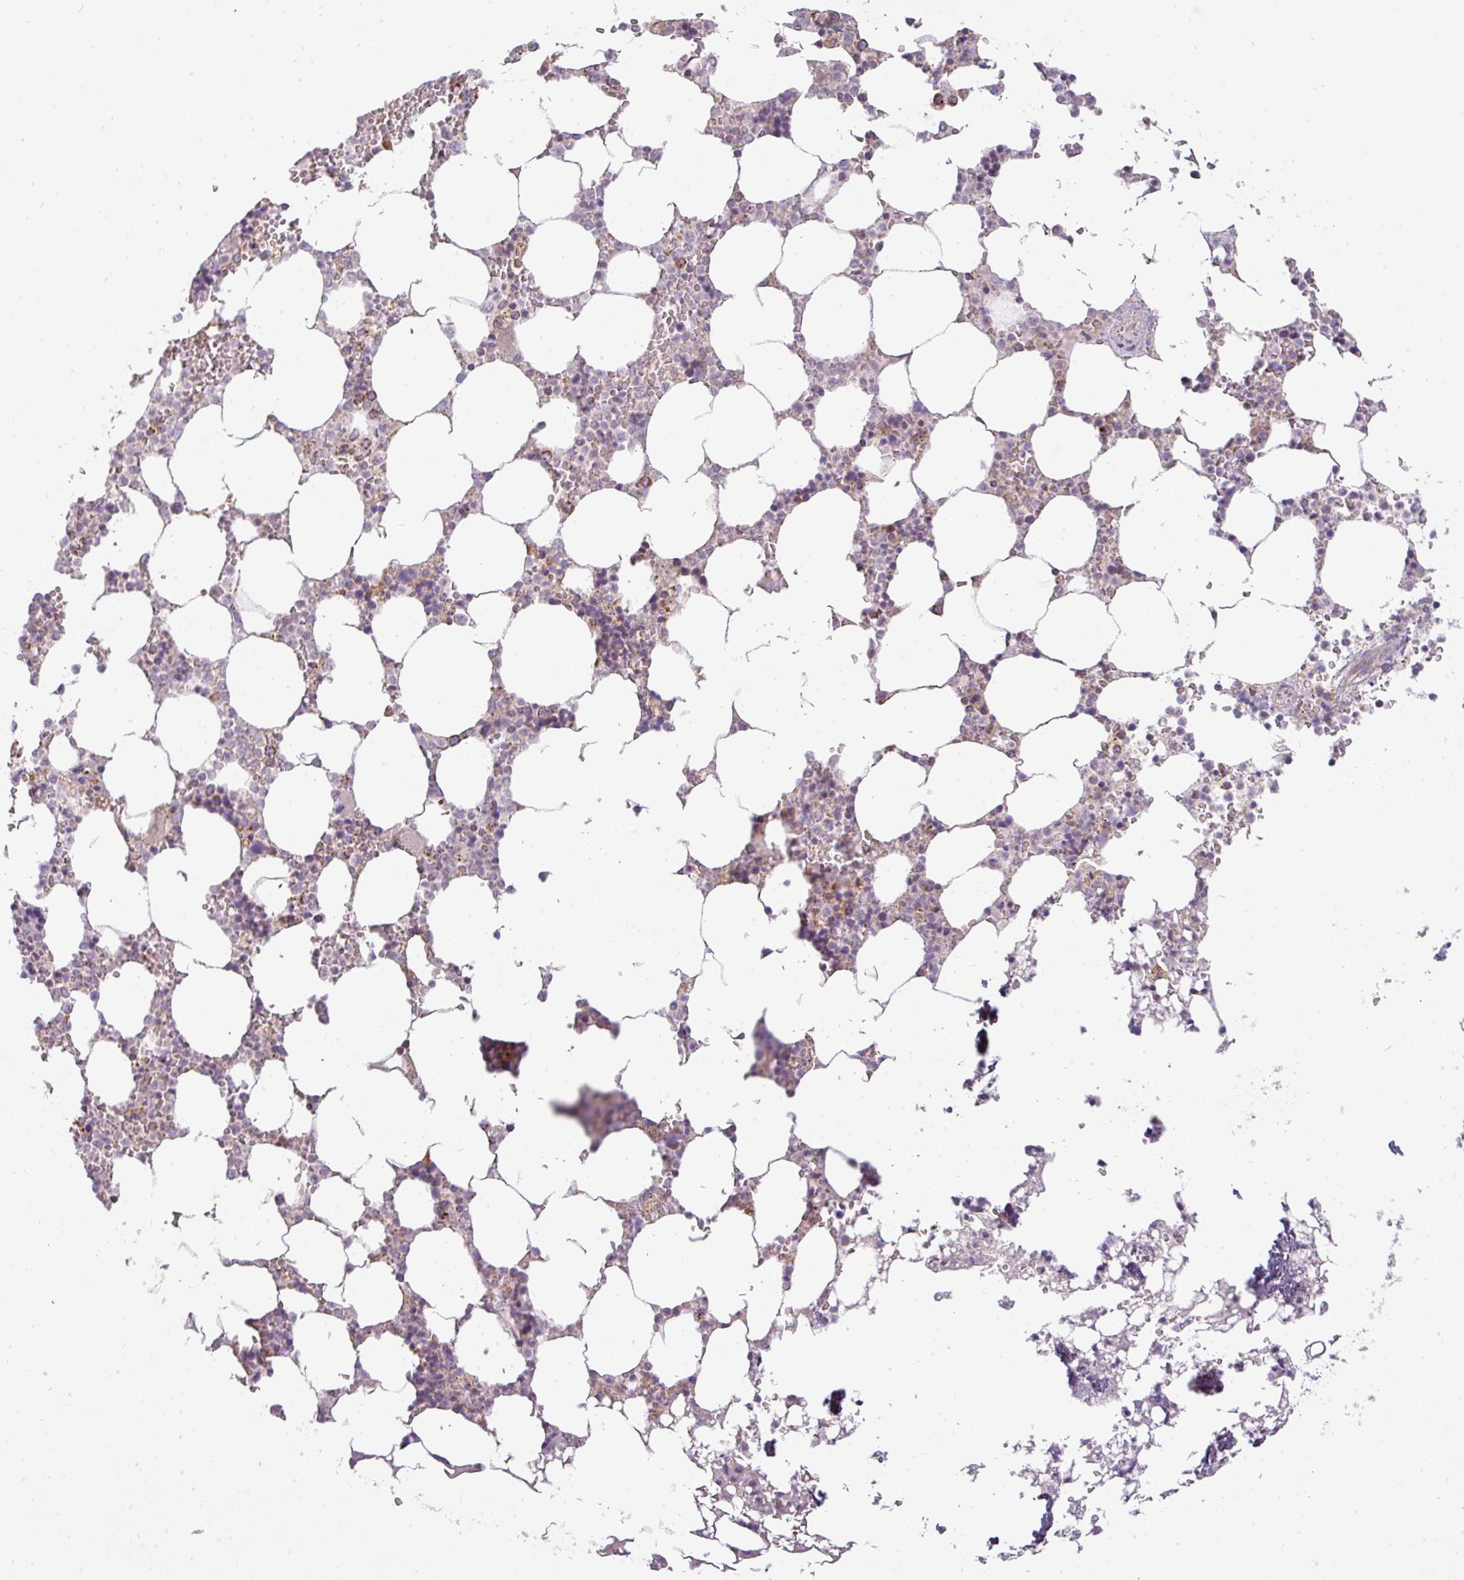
{"staining": {"intensity": "moderate", "quantity": "<25%", "location": "cytoplasmic/membranous"}, "tissue": "bone marrow", "cell_type": "Hematopoietic cells", "image_type": "normal", "snomed": [{"axis": "morphology", "description": "Normal tissue, NOS"}, {"axis": "topography", "description": "Bone marrow"}], "caption": "An image showing moderate cytoplasmic/membranous expression in about <25% of hematopoietic cells in normal bone marrow, as visualized by brown immunohistochemical staining.", "gene": "ZNF211", "patient": {"sex": "male", "age": 64}}